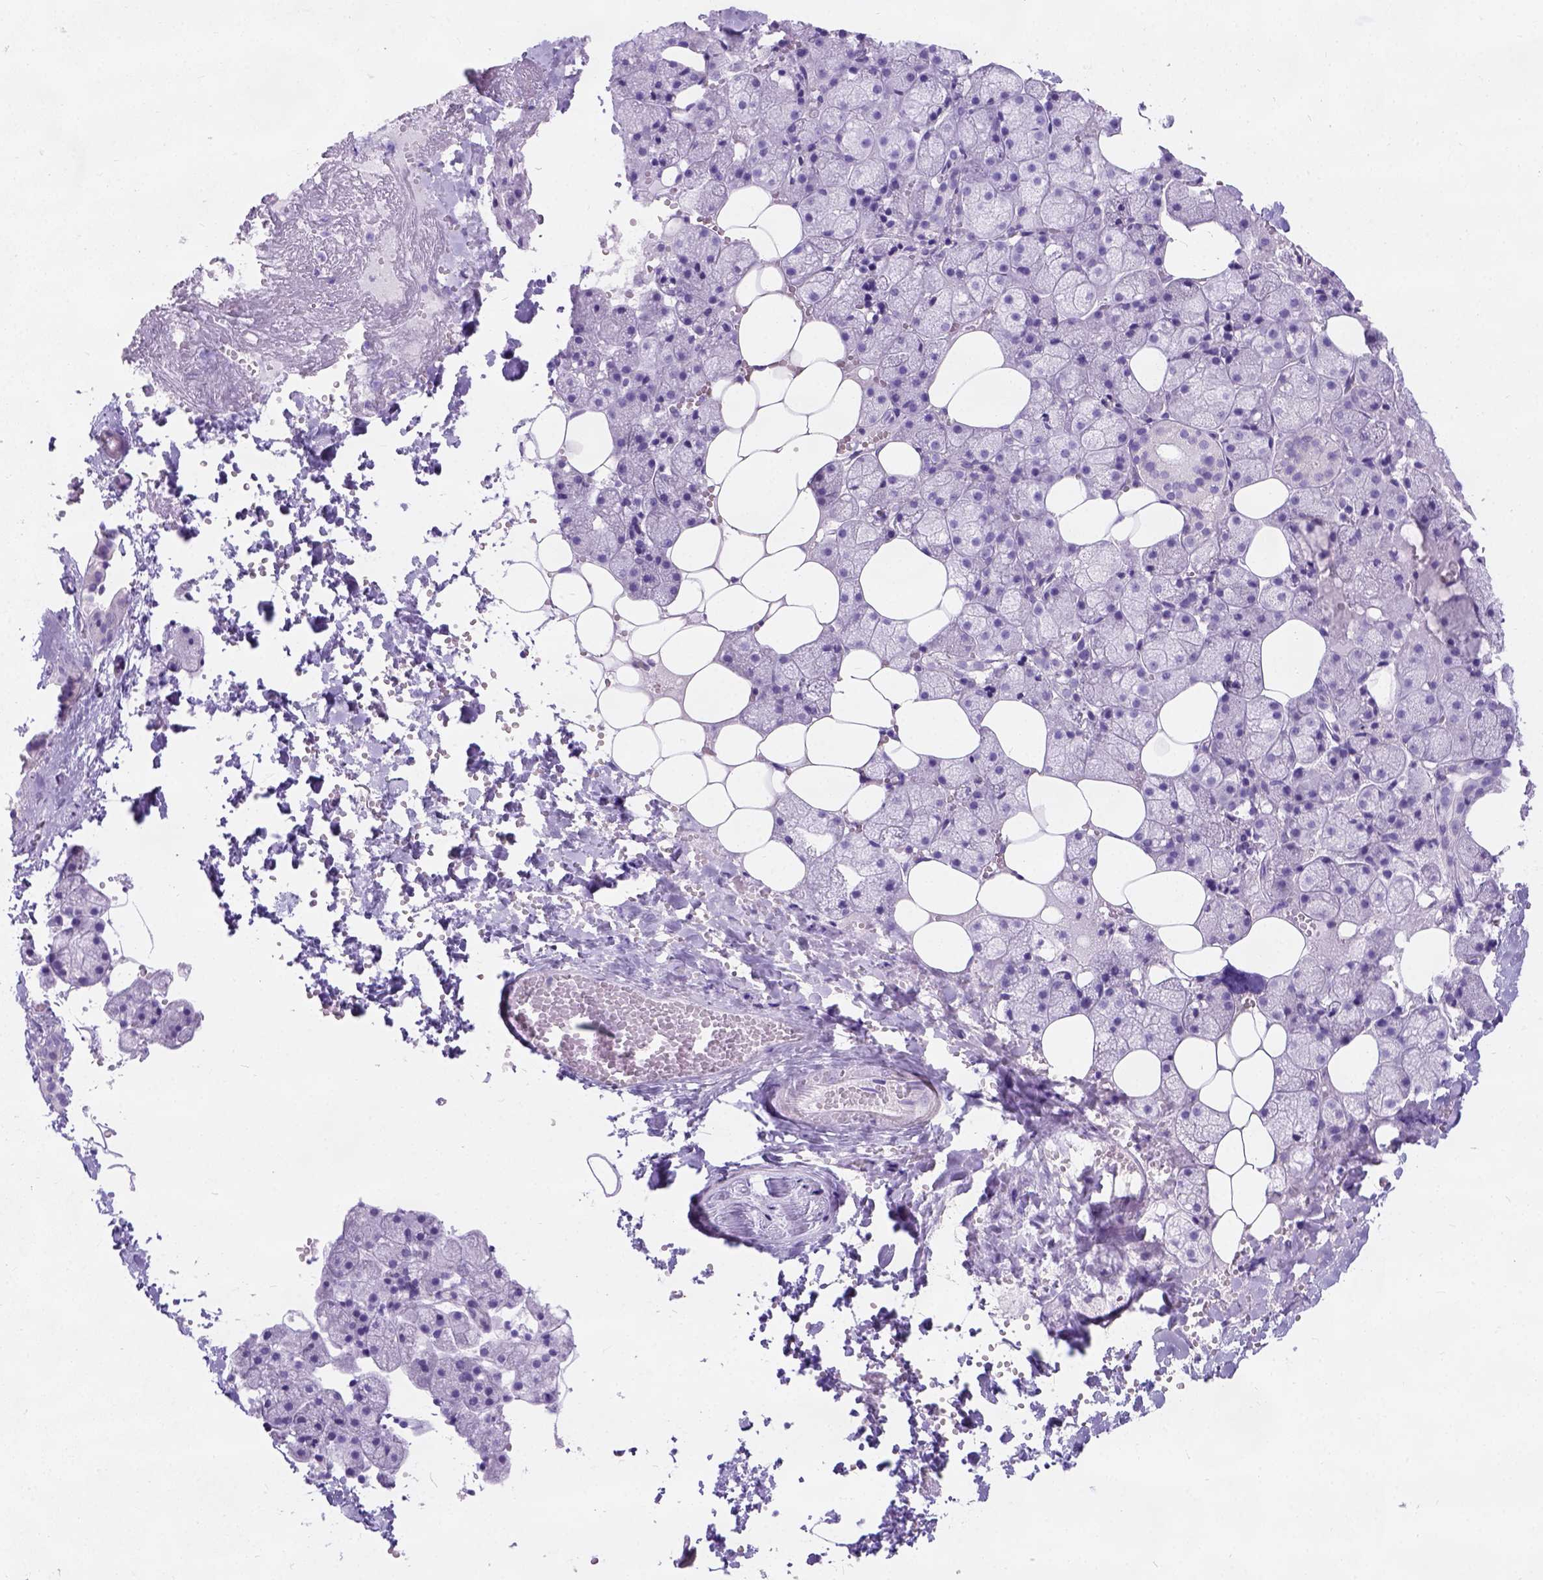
{"staining": {"intensity": "negative", "quantity": "none", "location": "none"}, "tissue": "salivary gland", "cell_type": "Glandular cells", "image_type": "normal", "snomed": [{"axis": "morphology", "description": "Normal tissue, NOS"}, {"axis": "topography", "description": "Salivary gland"}], "caption": "A photomicrograph of human salivary gland is negative for staining in glandular cells. (Stains: DAB IHC with hematoxylin counter stain, Microscopy: brightfield microscopy at high magnification).", "gene": "C7orf57", "patient": {"sex": "male", "age": 38}}